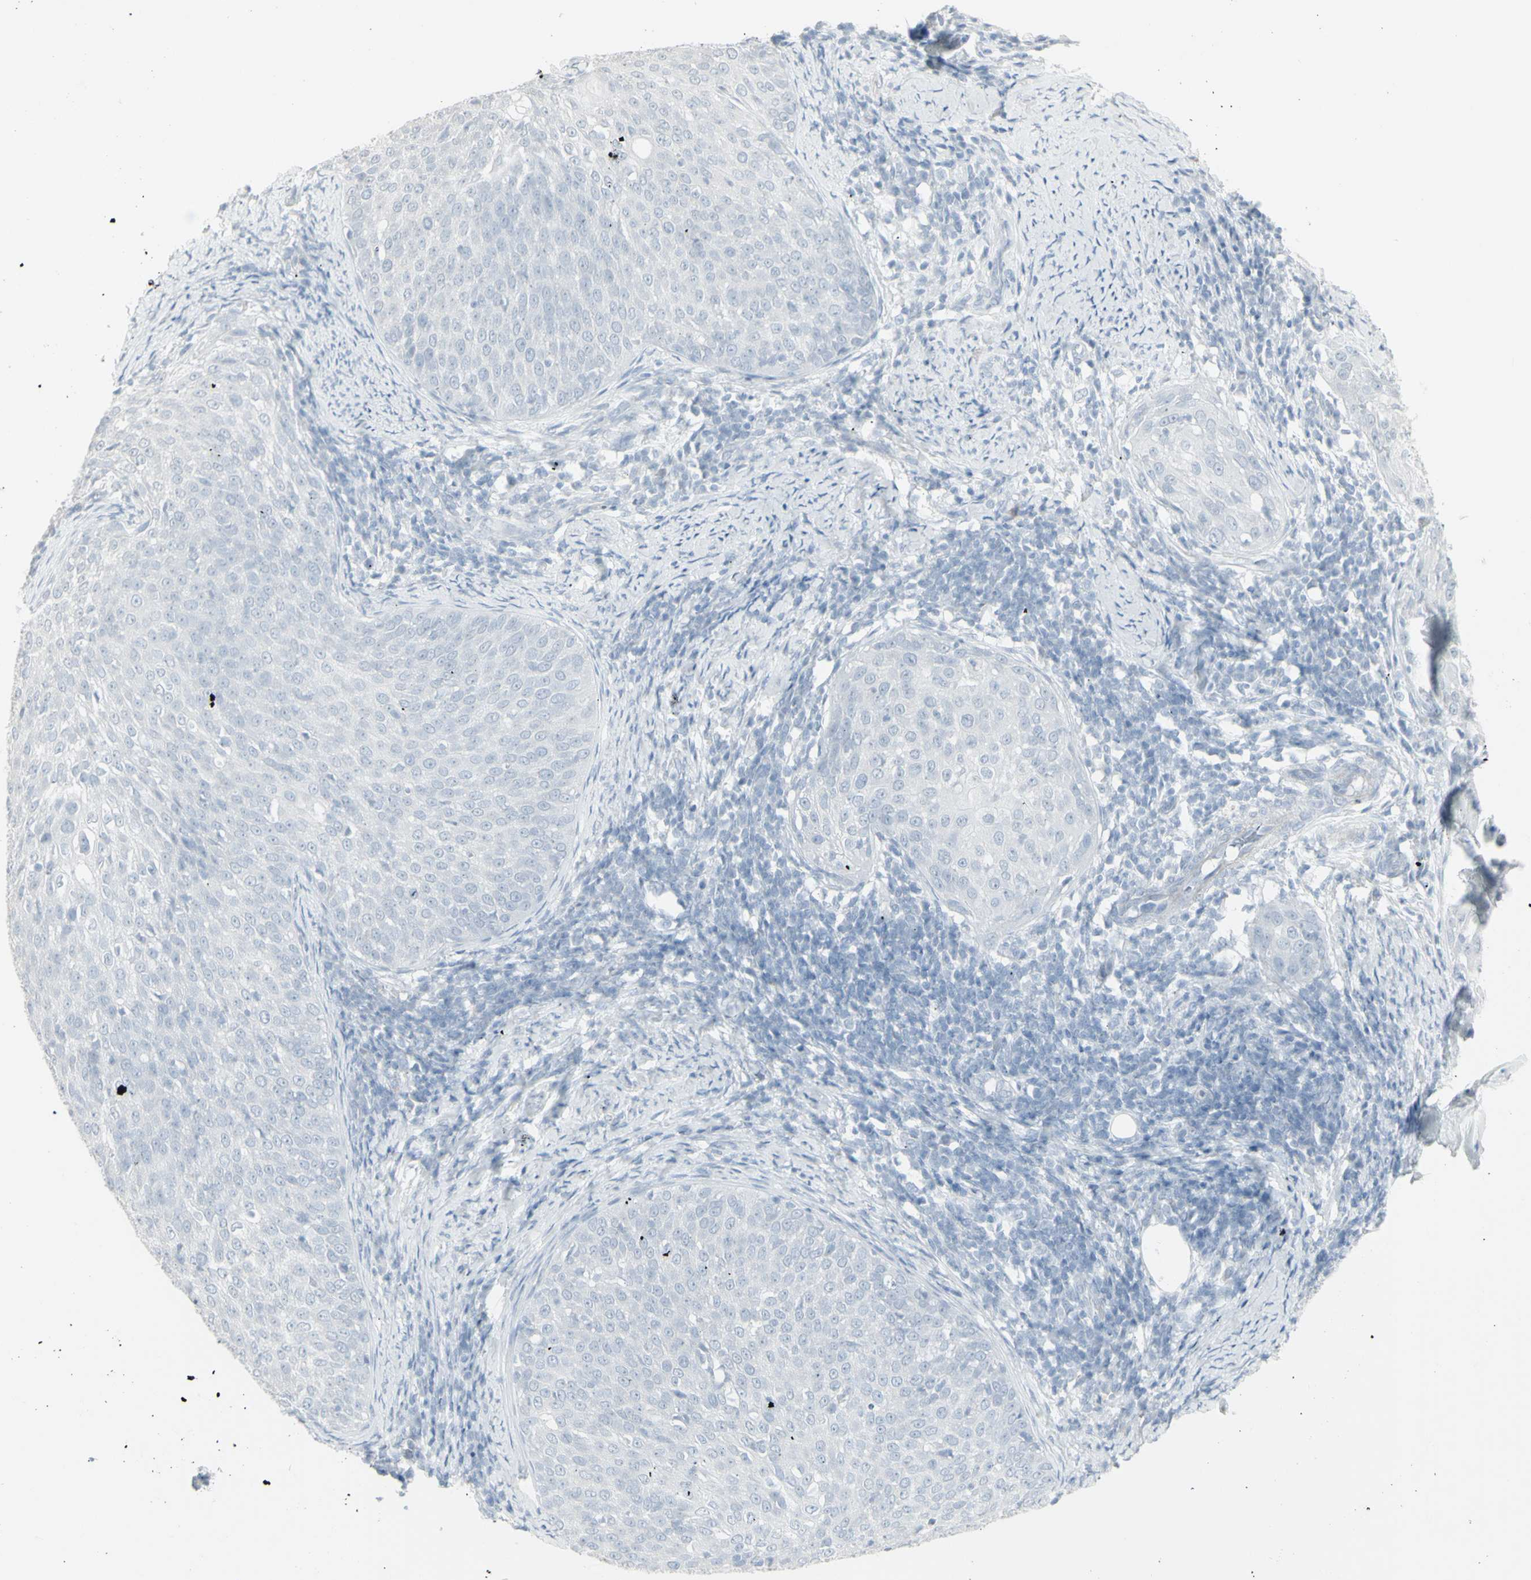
{"staining": {"intensity": "negative", "quantity": "none", "location": "none"}, "tissue": "cervical cancer", "cell_type": "Tumor cells", "image_type": "cancer", "snomed": [{"axis": "morphology", "description": "Squamous cell carcinoma, NOS"}, {"axis": "topography", "description": "Cervix"}], "caption": "This is an IHC histopathology image of cervical cancer (squamous cell carcinoma). There is no expression in tumor cells.", "gene": "YBX2", "patient": {"sex": "female", "age": 51}}